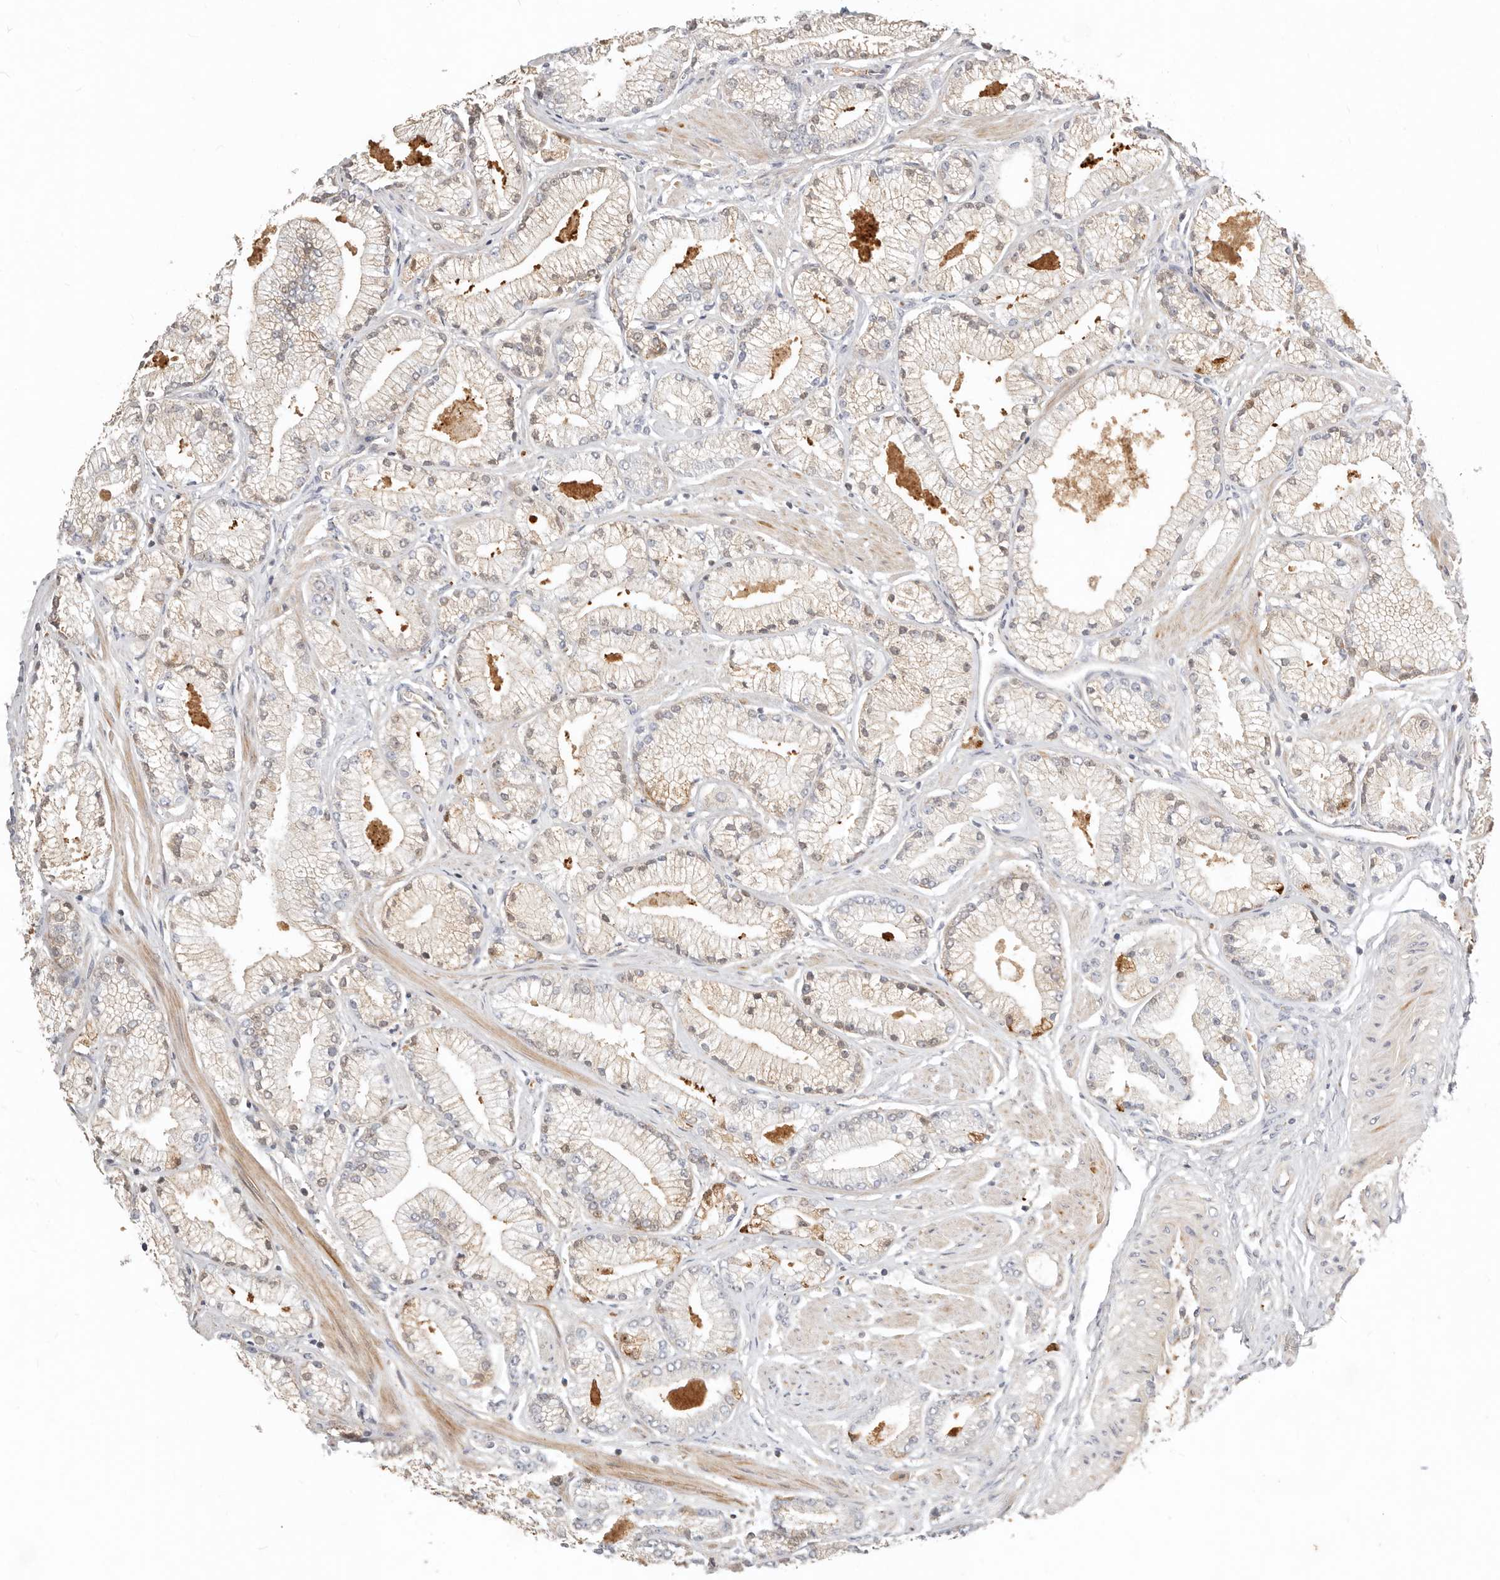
{"staining": {"intensity": "weak", "quantity": "25%-75%", "location": "cytoplasmic/membranous,nuclear"}, "tissue": "prostate cancer", "cell_type": "Tumor cells", "image_type": "cancer", "snomed": [{"axis": "morphology", "description": "Adenocarcinoma, High grade"}, {"axis": "topography", "description": "Prostate"}], "caption": "The image reveals staining of high-grade adenocarcinoma (prostate), revealing weak cytoplasmic/membranous and nuclear protein expression (brown color) within tumor cells.", "gene": "MTFR2", "patient": {"sex": "male", "age": 50}}